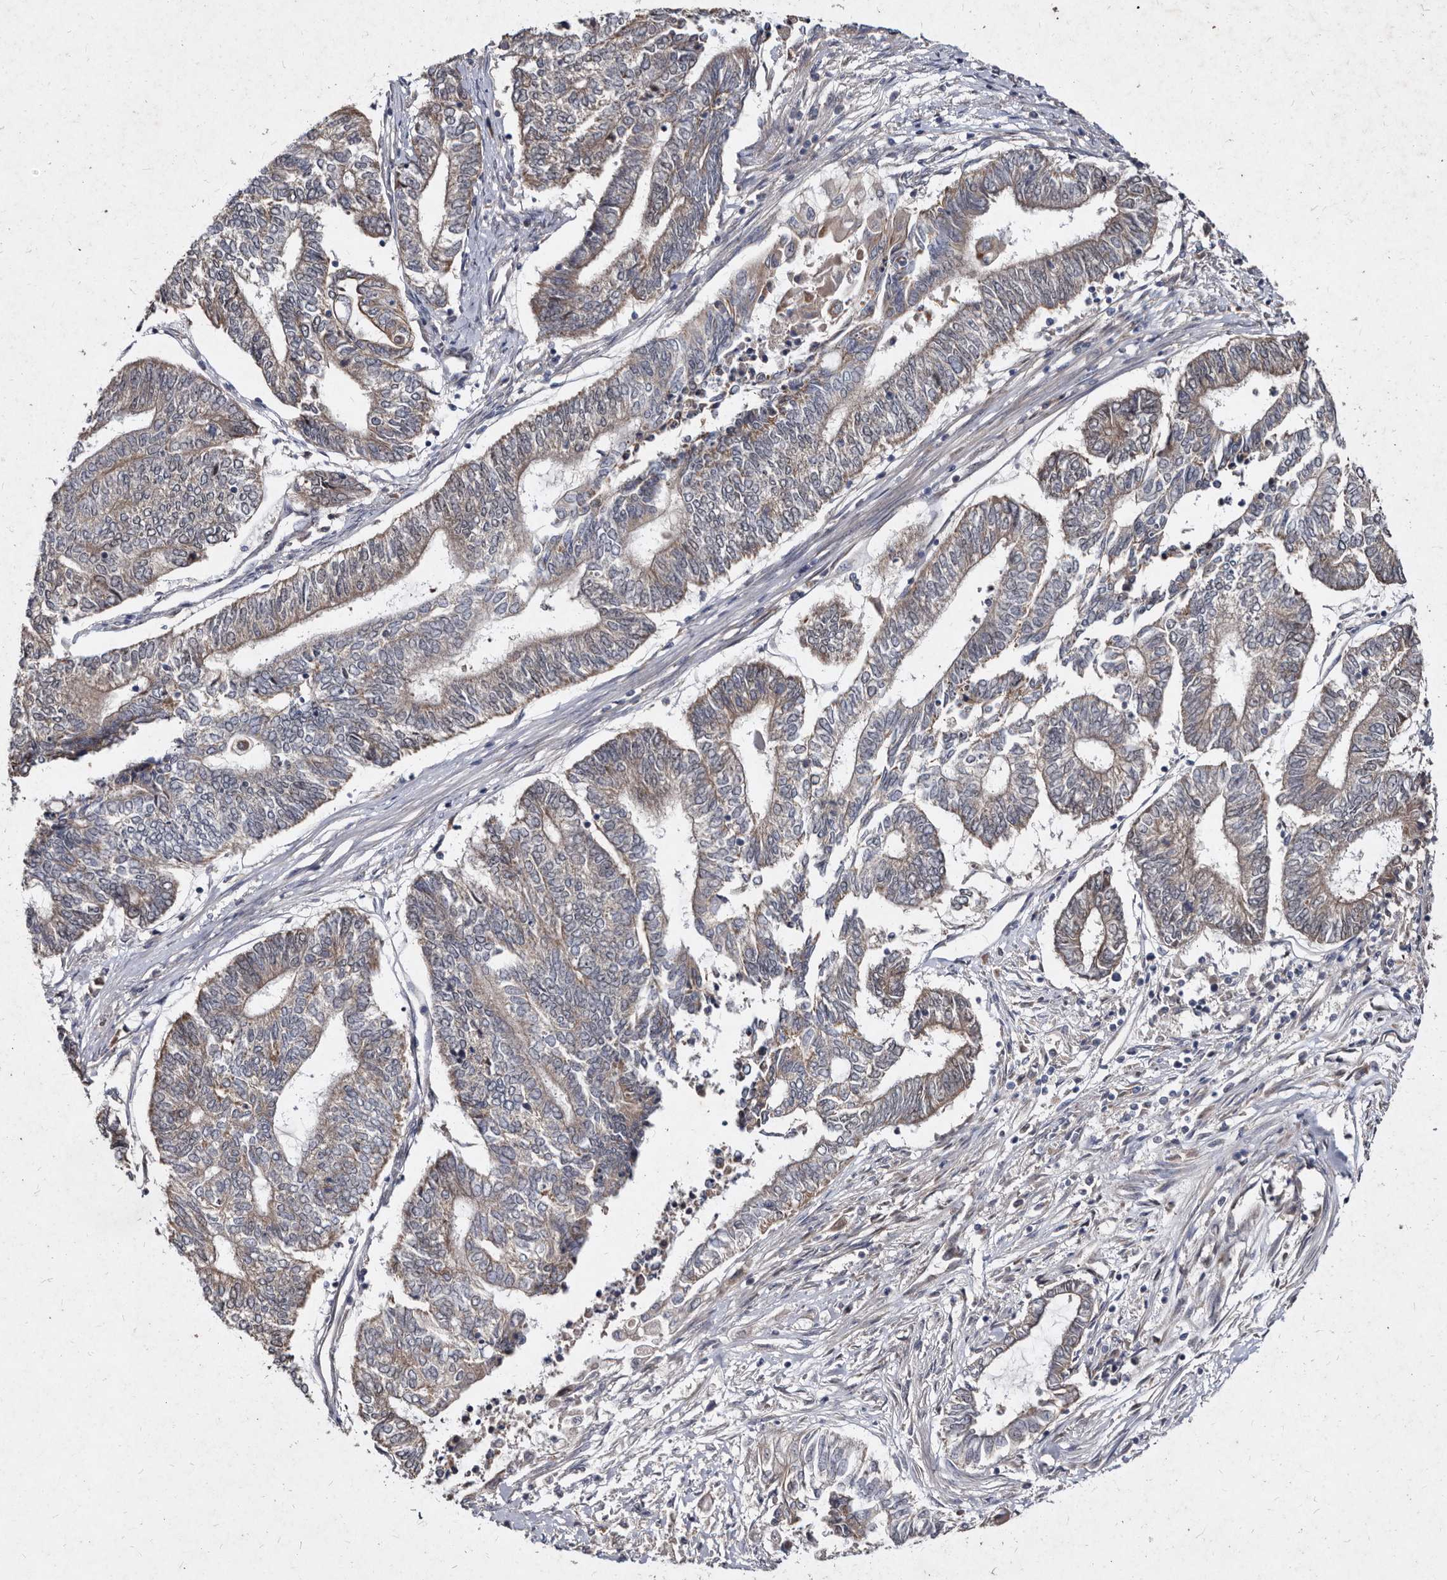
{"staining": {"intensity": "weak", "quantity": "25%-75%", "location": "cytoplasmic/membranous"}, "tissue": "endometrial cancer", "cell_type": "Tumor cells", "image_type": "cancer", "snomed": [{"axis": "morphology", "description": "Adenocarcinoma, NOS"}, {"axis": "topography", "description": "Uterus"}, {"axis": "topography", "description": "Endometrium"}], "caption": "This histopathology image reveals IHC staining of adenocarcinoma (endometrial), with low weak cytoplasmic/membranous staining in about 25%-75% of tumor cells.", "gene": "YPEL3", "patient": {"sex": "female", "age": 70}}